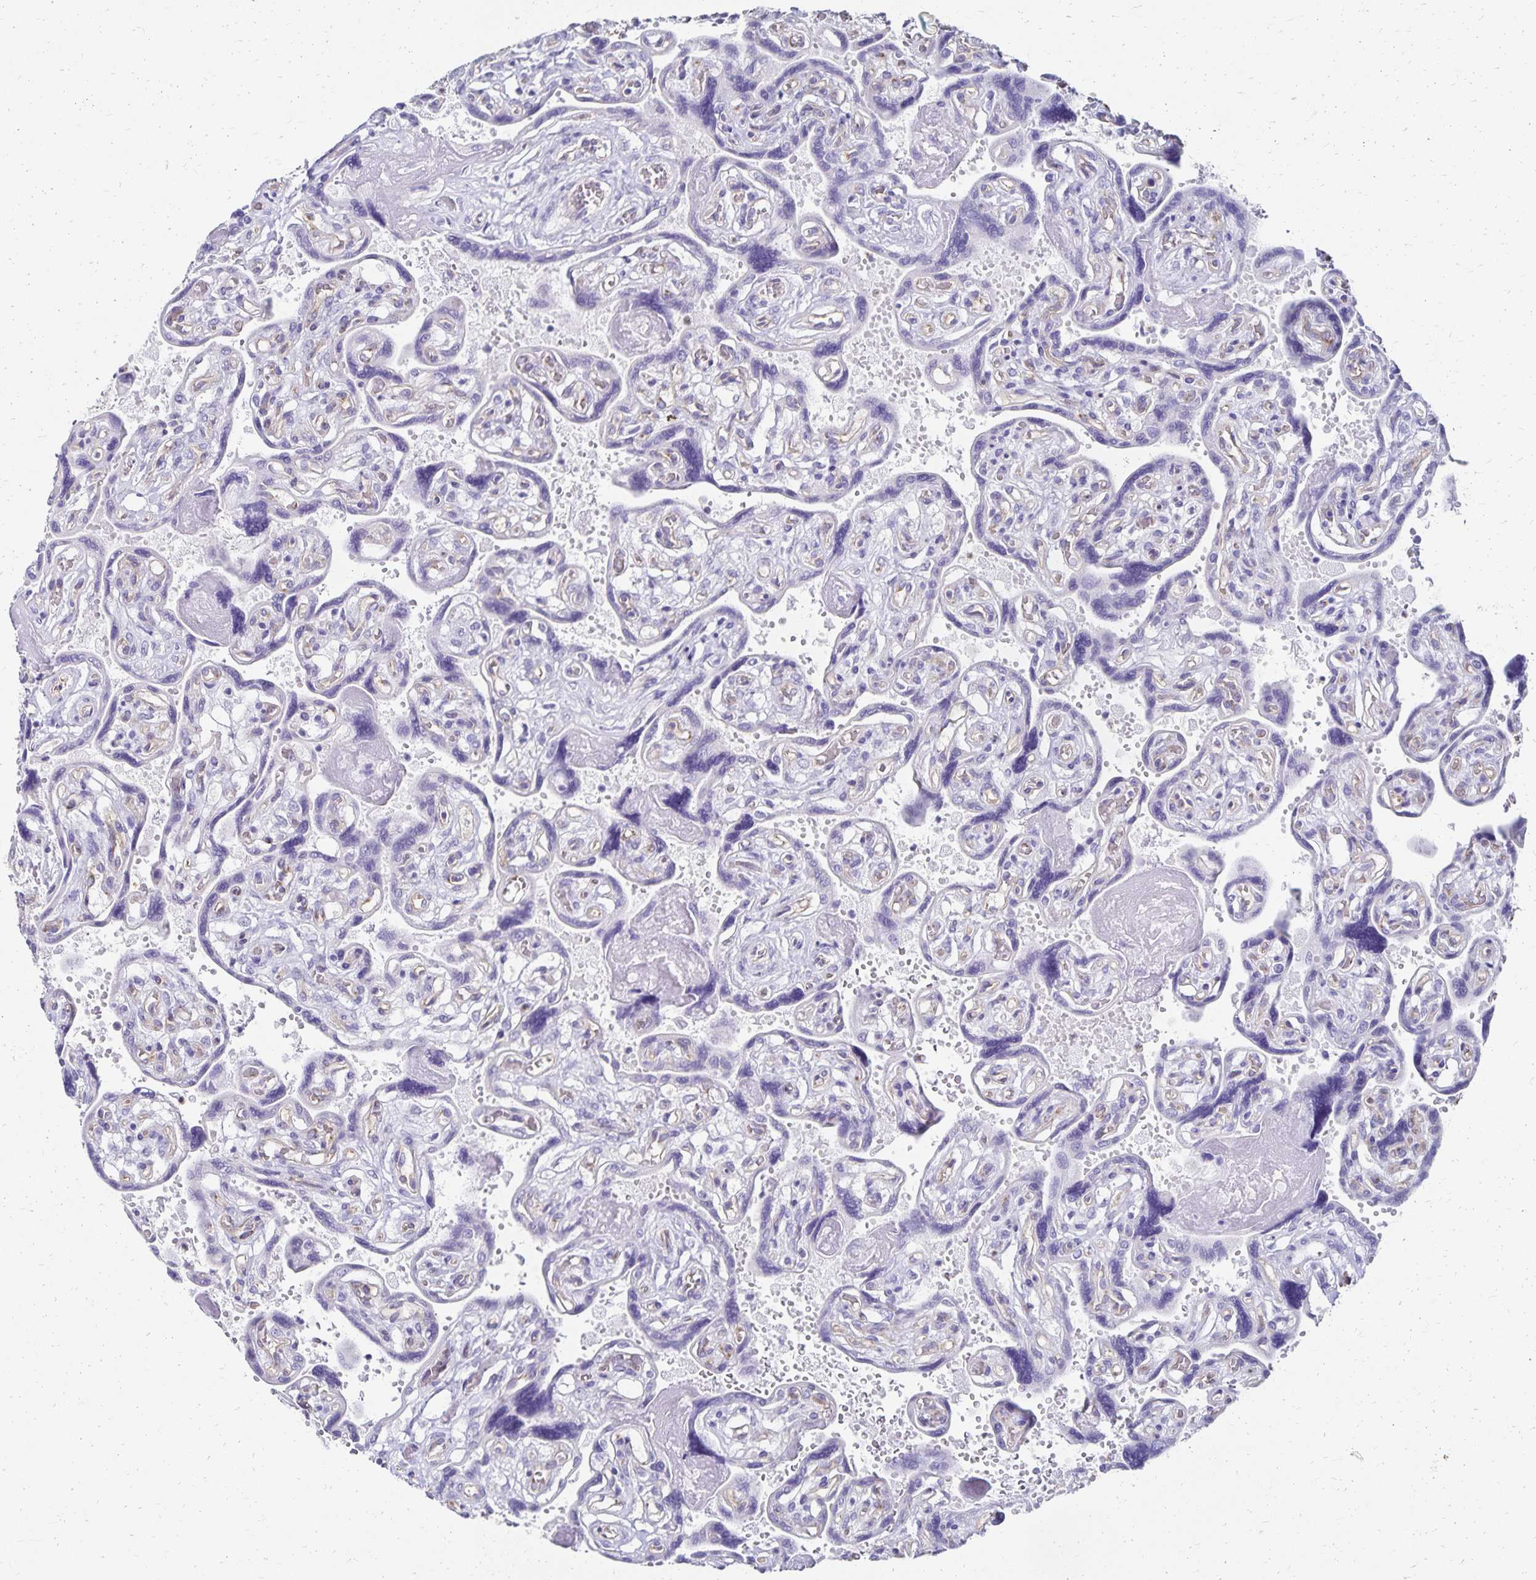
{"staining": {"intensity": "negative", "quantity": "none", "location": "none"}, "tissue": "placenta", "cell_type": "Decidual cells", "image_type": "normal", "snomed": [{"axis": "morphology", "description": "Normal tissue, NOS"}, {"axis": "topography", "description": "Placenta"}], "caption": "The micrograph shows no significant positivity in decidual cells of placenta.", "gene": "DYNLT4", "patient": {"sex": "female", "age": 32}}